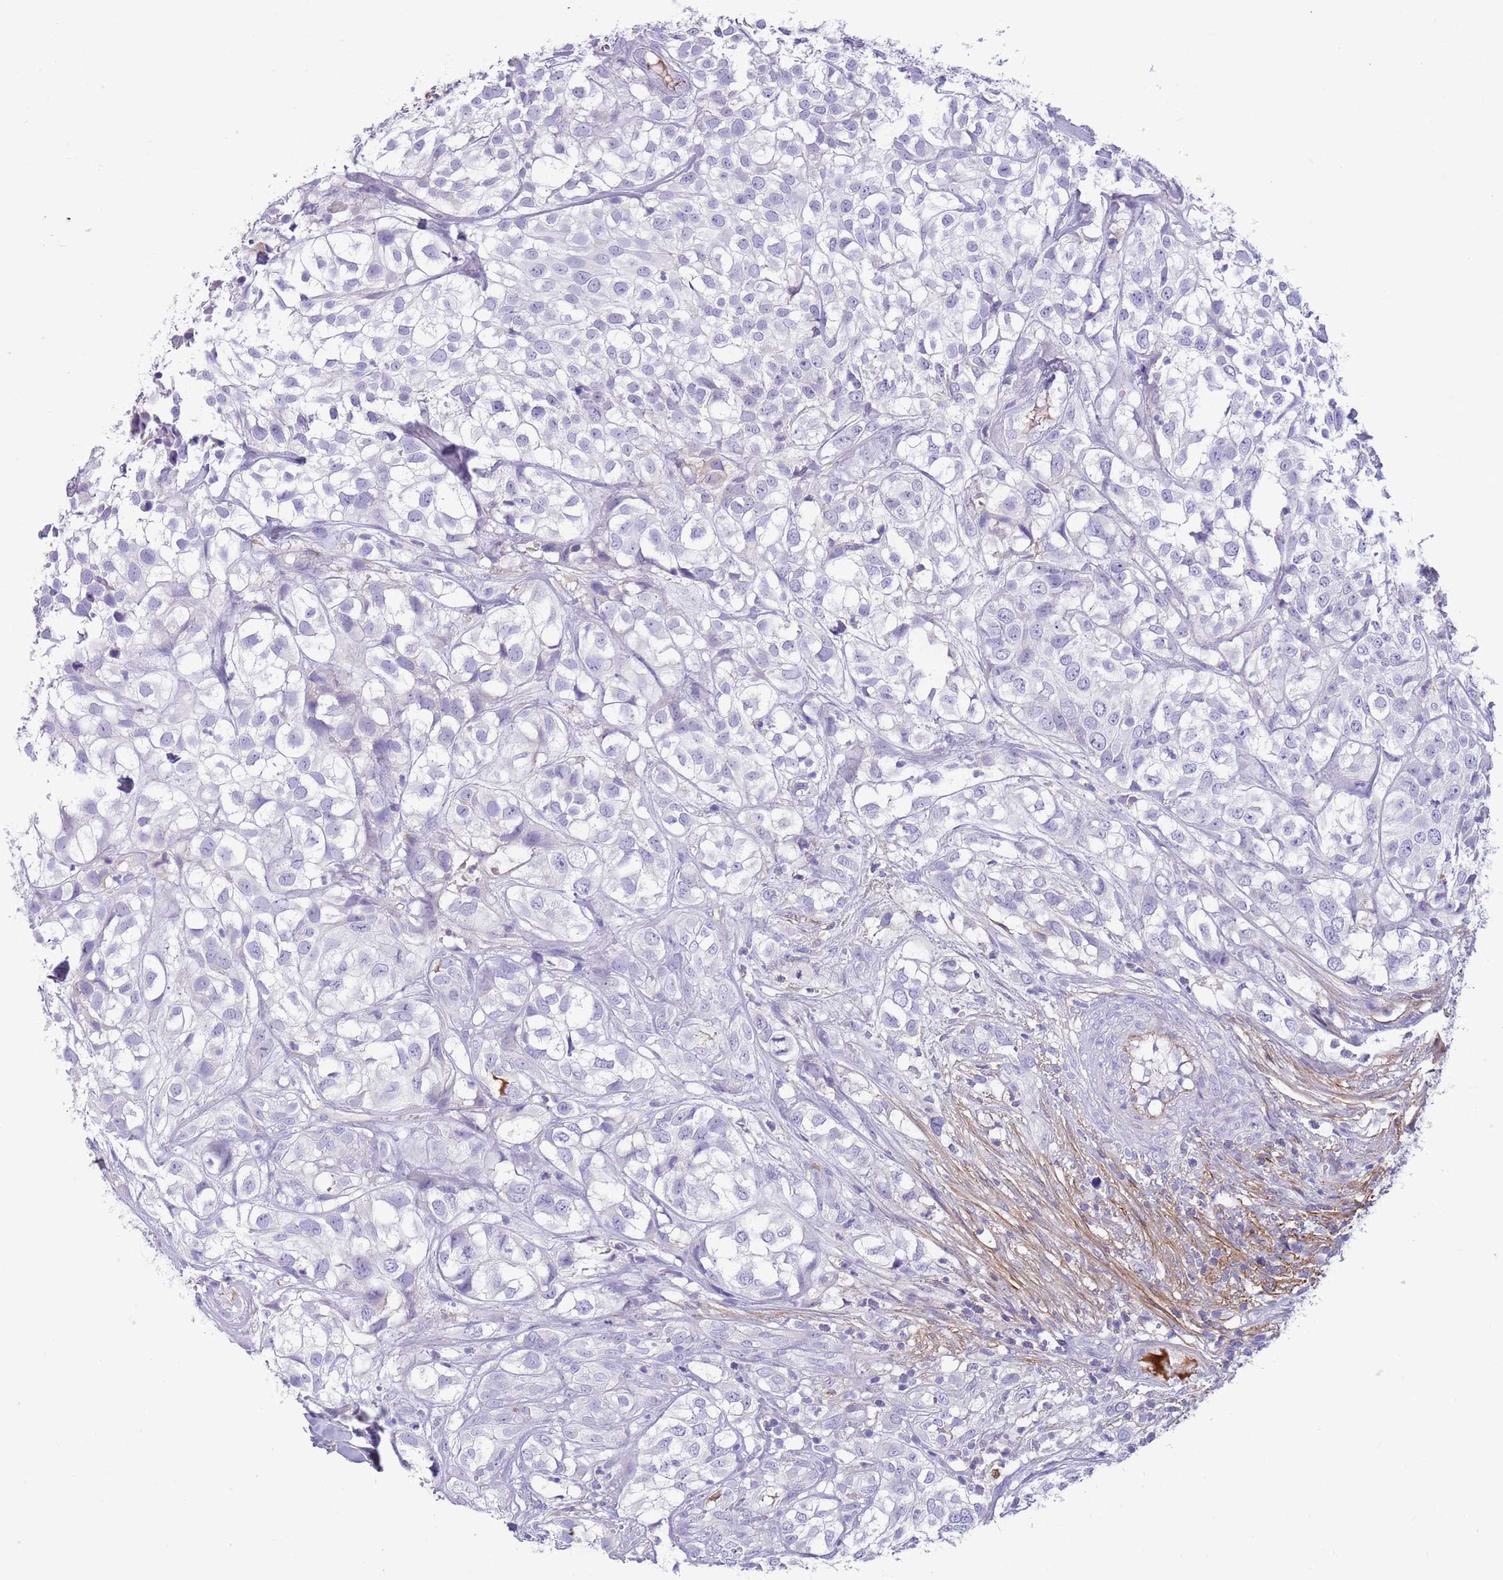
{"staining": {"intensity": "negative", "quantity": "none", "location": "none"}, "tissue": "urothelial cancer", "cell_type": "Tumor cells", "image_type": "cancer", "snomed": [{"axis": "morphology", "description": "Urothelial carcinoma, High grade"}, {"axis": "topography", "description": "Urinary bladder"}], "caption": "Urothelial cancer stained for a protein using immunohistochemistry displays no positivity tumor cells.", "gene": "LEPROTL1", "patient": {"sex": "male", "age": 56}}